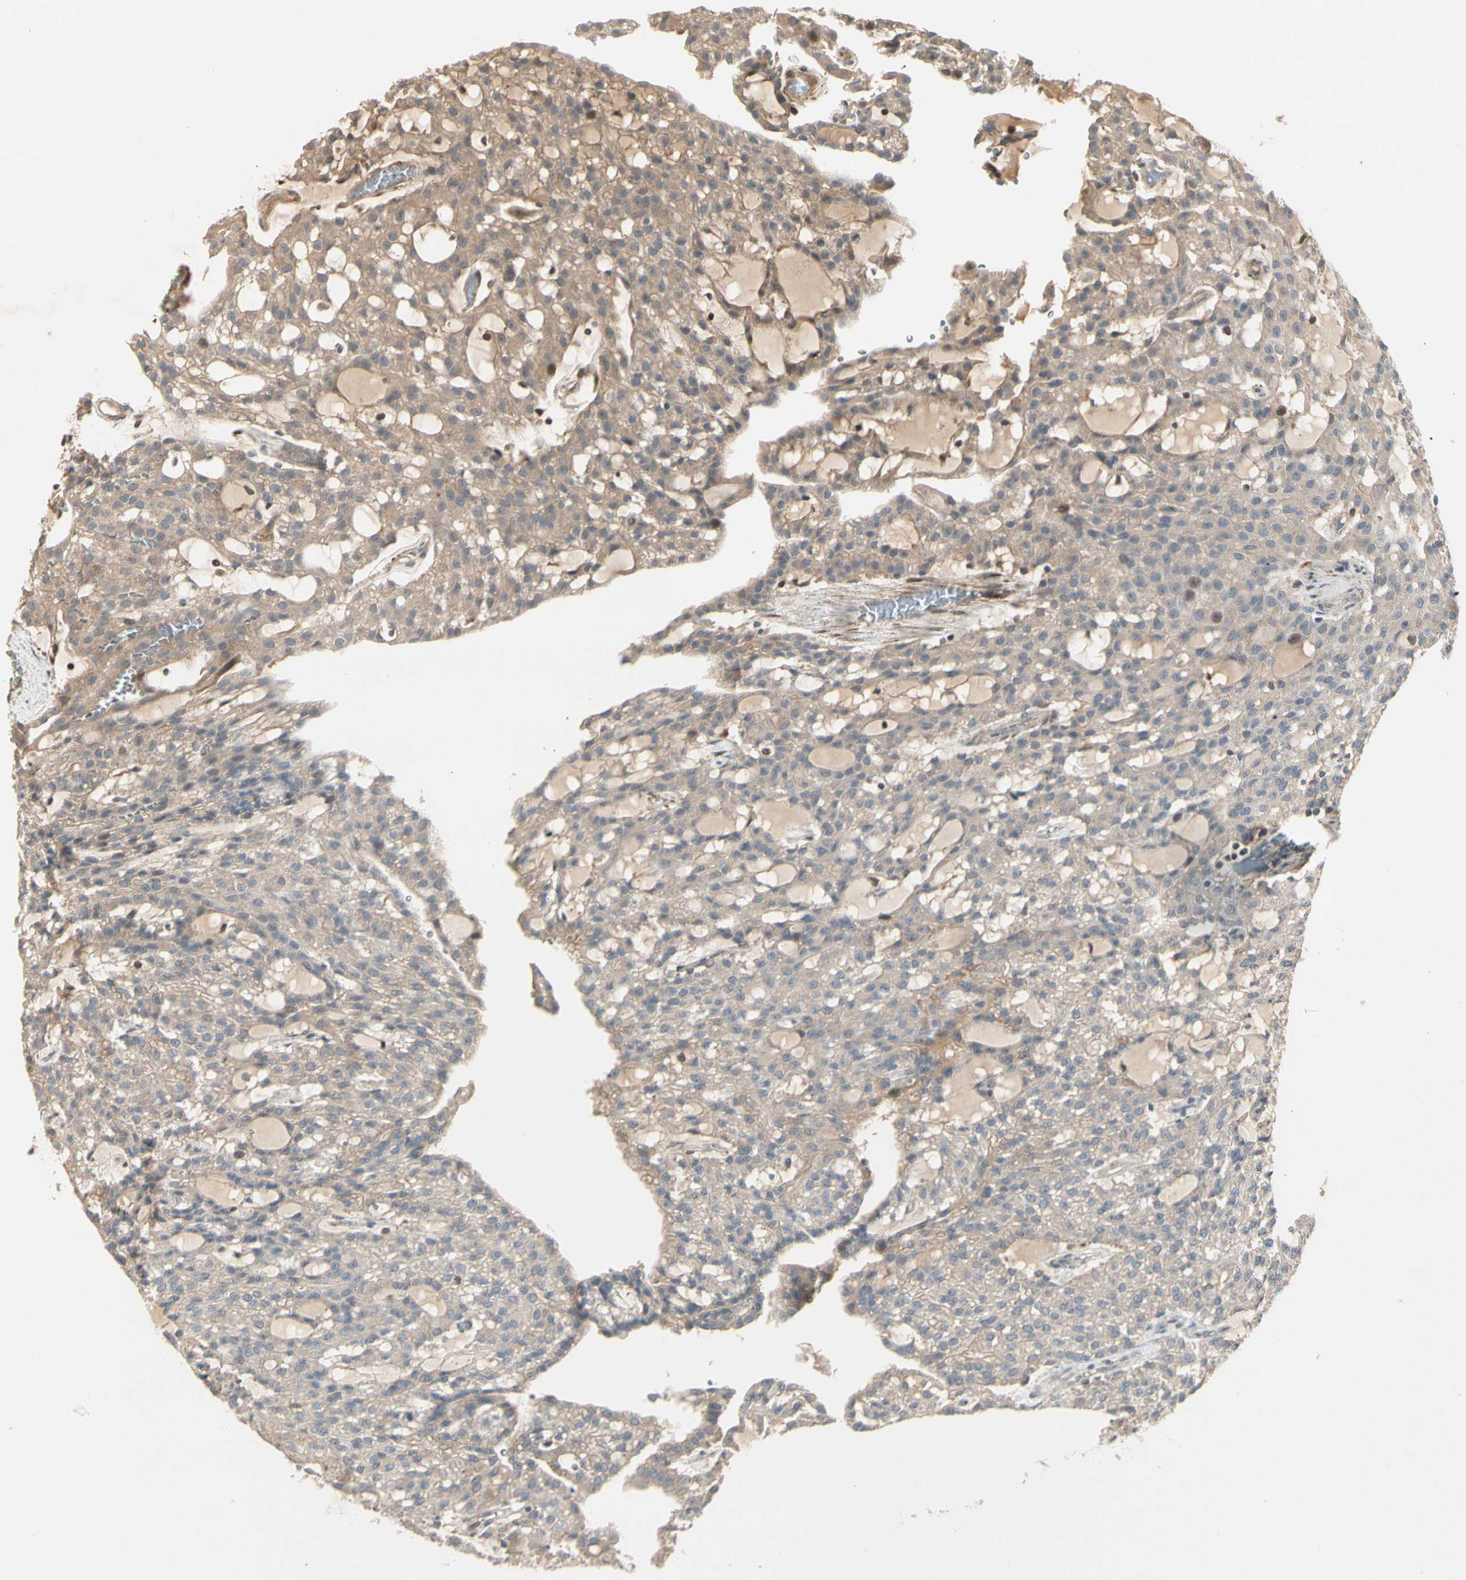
{"staining": {"intensity": "weak", "quantity": "25%-75%", "location": "cytoplasmic/membranous"}, "tissue": "renal cancer", "cell_type": "Tumor cells", "image_type": "cancer", "snomed": [{"axis": "morphology", "description": "Adenocarcinoma, NOS"}, {"axis": "topography", "description": "Kidney"}], "caption": "The photomicrograph exhibits a brown stain indicating the presence of a protein in the cytoplasmic/membranous of tumor cells in renal cancer (adenocarcinoma).", "gene": "ATG4C", "patient": {"sex": "male", "age": 63}}